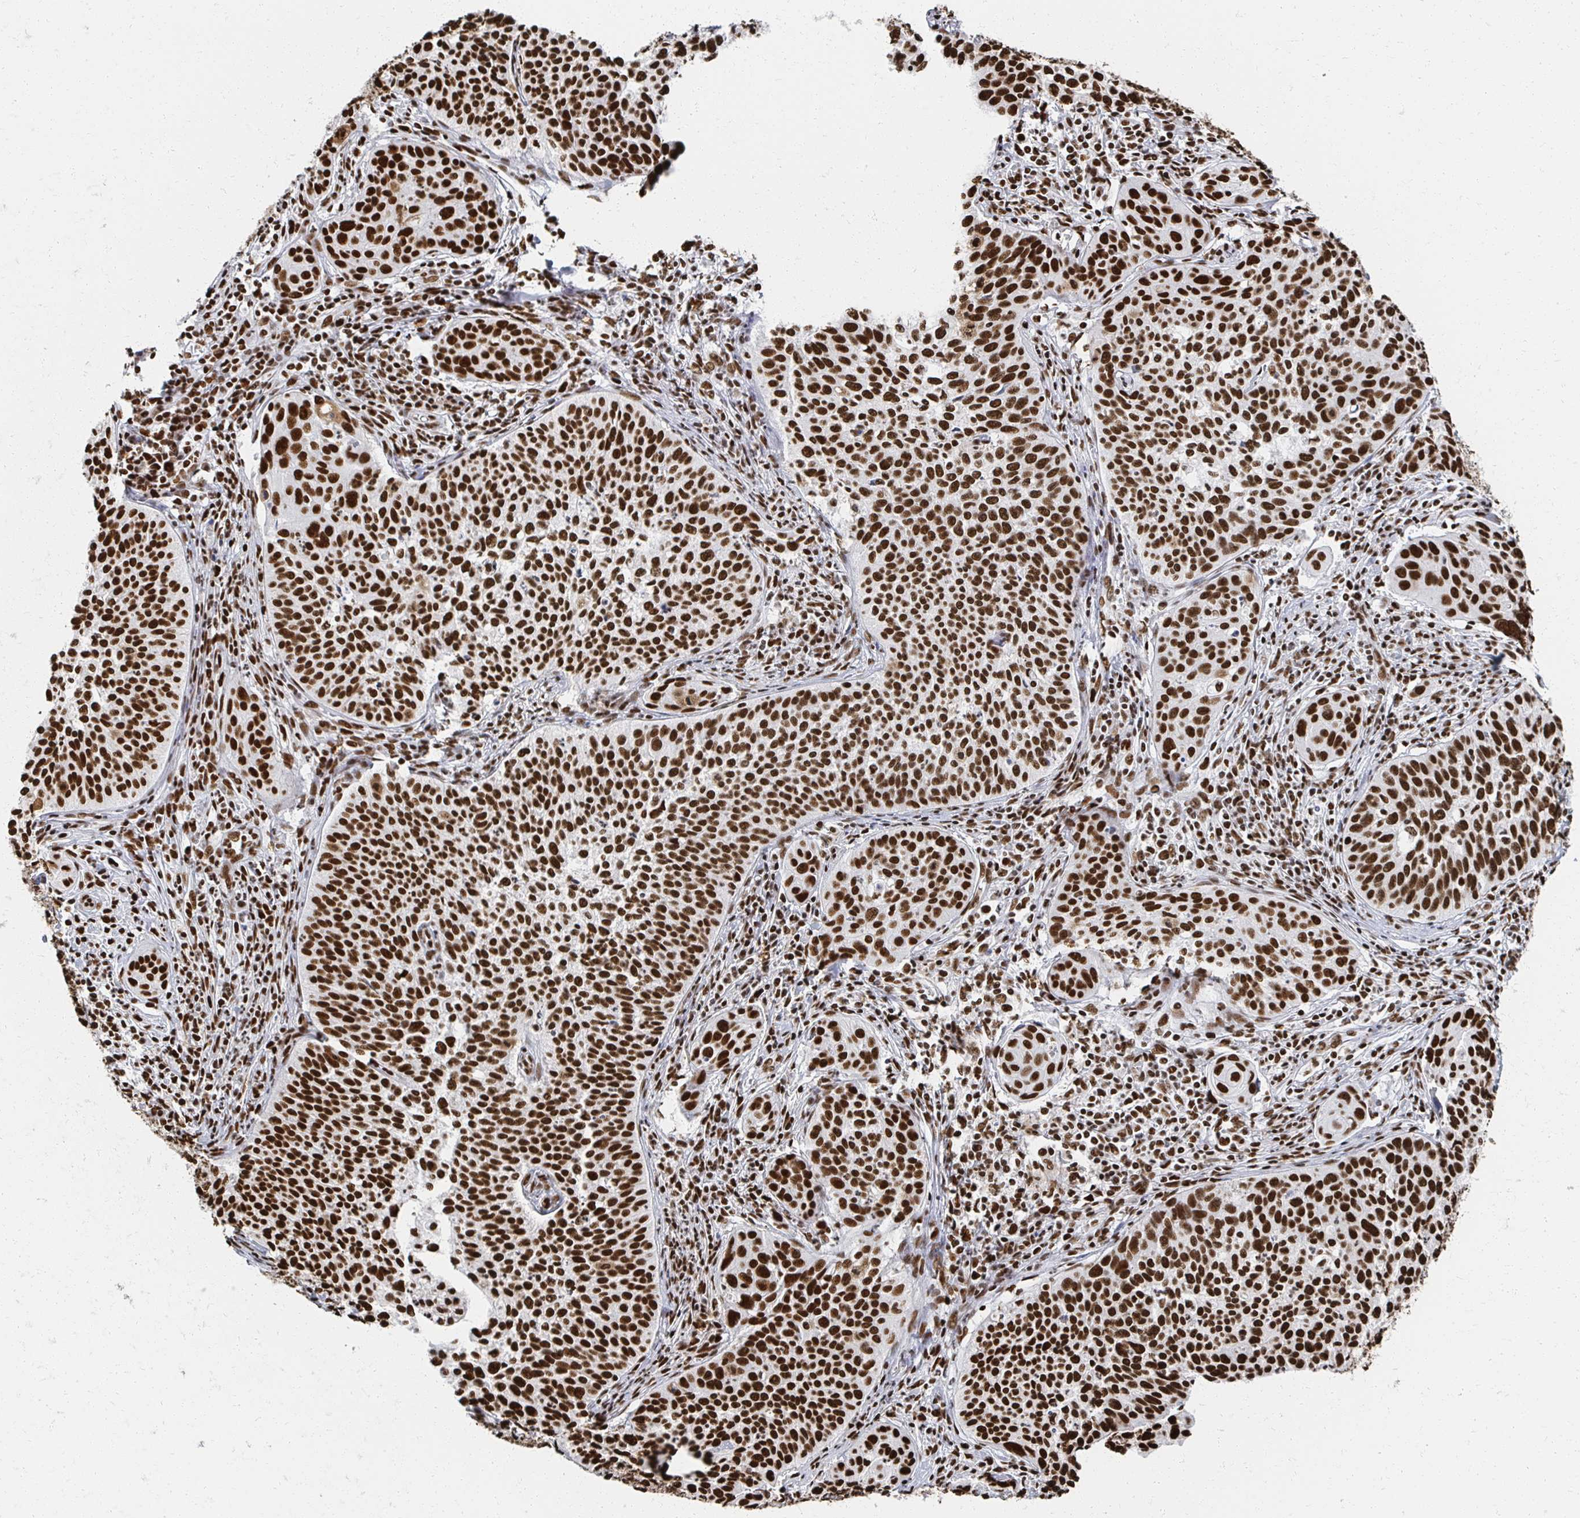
{"staining": {"intensity": "strong", "quantity": ">75%", "location": "nuclear"}, "tissue": "cervical cancer", "cell_type": "Tumor cells", "image_type": "cancer", "snomed": [{"axis": "morphology", "description": "Squamous cell carcinoma, NOS"}, {"axis": "topography", "description": "Cervix"}], "caption": "Immunohistochemical staining of human cervical cancer (squamous cell carcinoma) demonstrates high levels of strong nuclear positivity in about >75% of tumor cells. Immunohistochemistry stains the protein in brown and the nuclei are stained blue.", "gene": "RBBP7", "patient": {"sex": "female", "age": 31}}